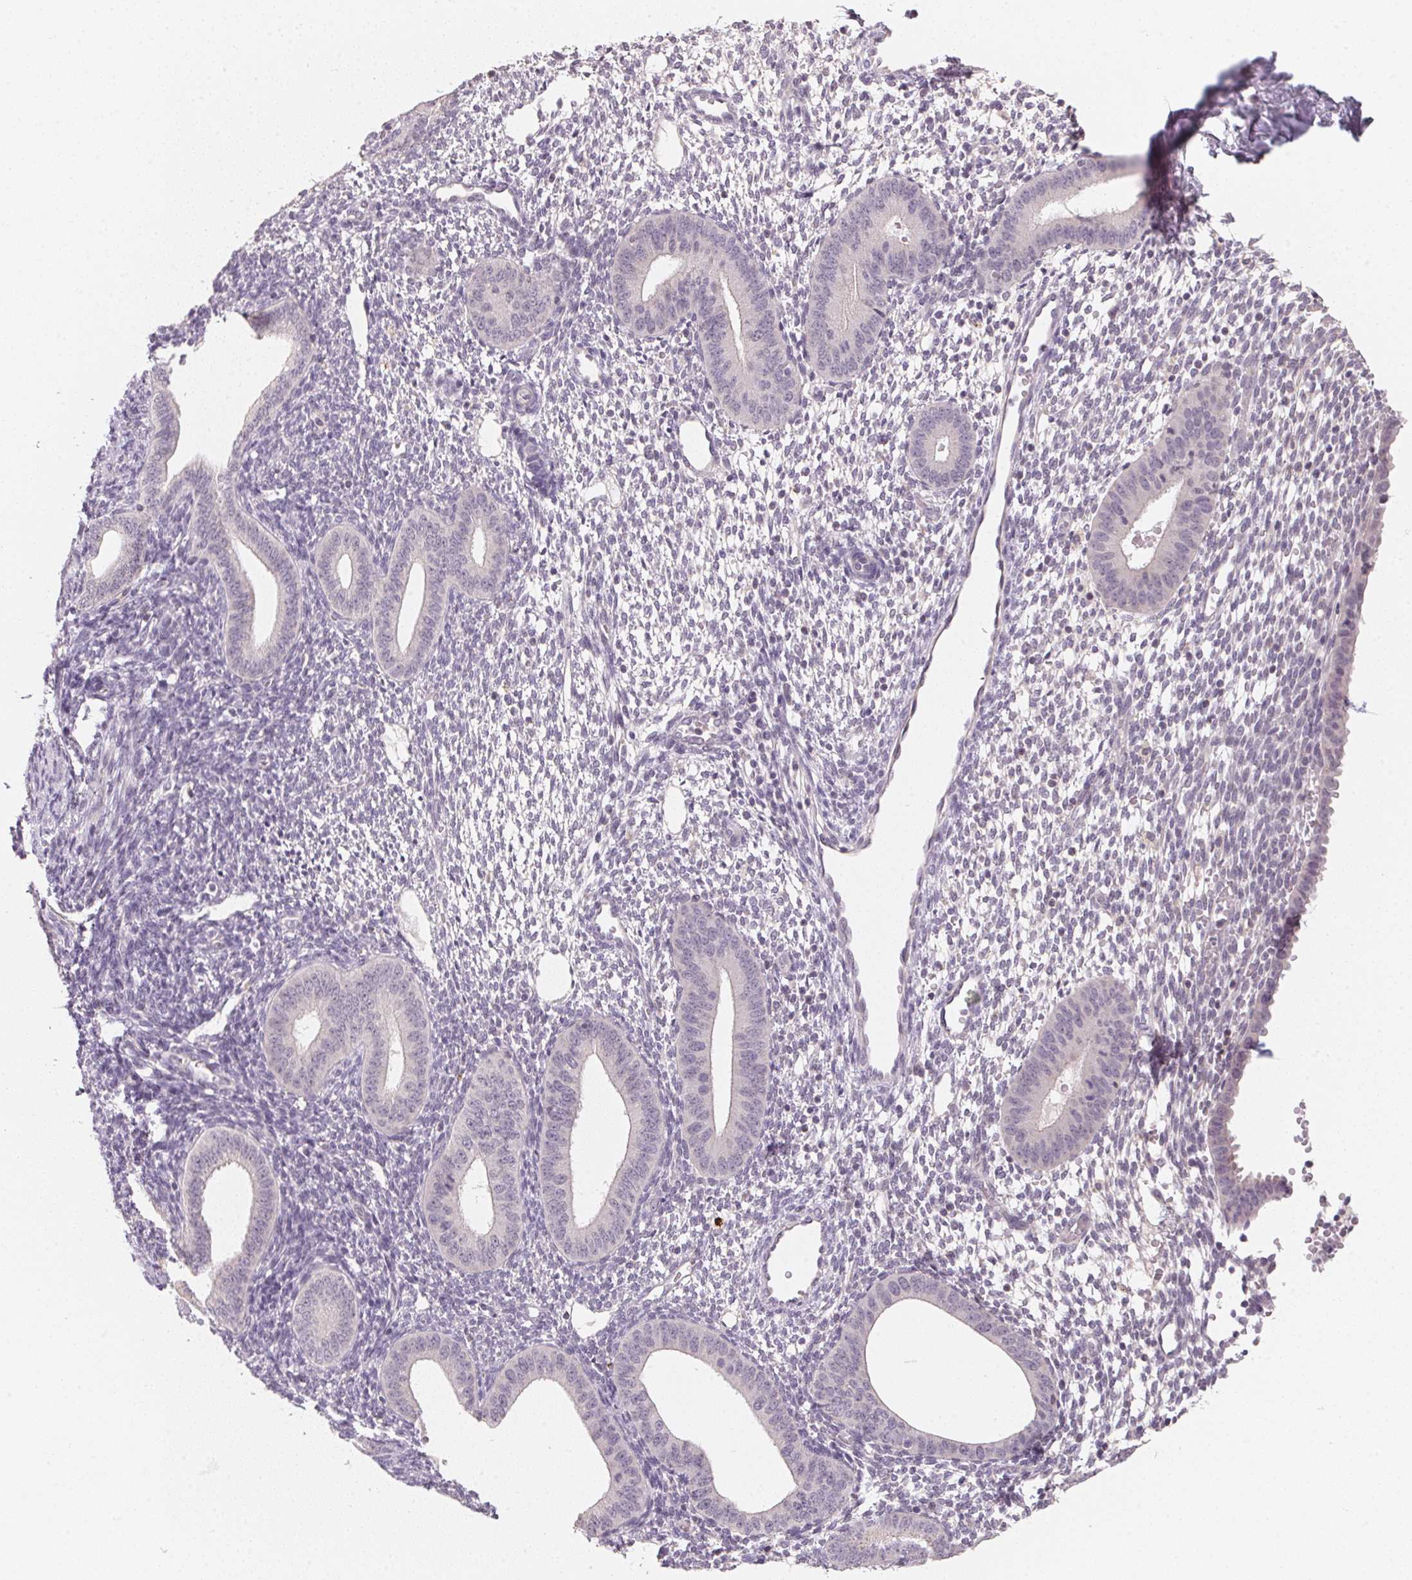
{"staining": {"intensity": "negative", "quantity": "none", "location": "none"}, "tissue": "endometrium", "cell_type": "Cells in endometrial stroma", "image_type": "normal", "snomed": [{"axis": "morphology", "description": "Normal tissue, NOS"}, {"axis": "topography", "description": "Endometrium"}], "caption": "Immunohistochemical staining of normal human endometrium reveals no significant staining in cells in endometrial stroma. The staining was performed using DAB to visualize the protein expression in brown, while the nuclei were stained in blue with hematoxylin (Magnification: 20x).", "gene": "ANKRD31", "patient": {"sex": "female", "age": 40}}